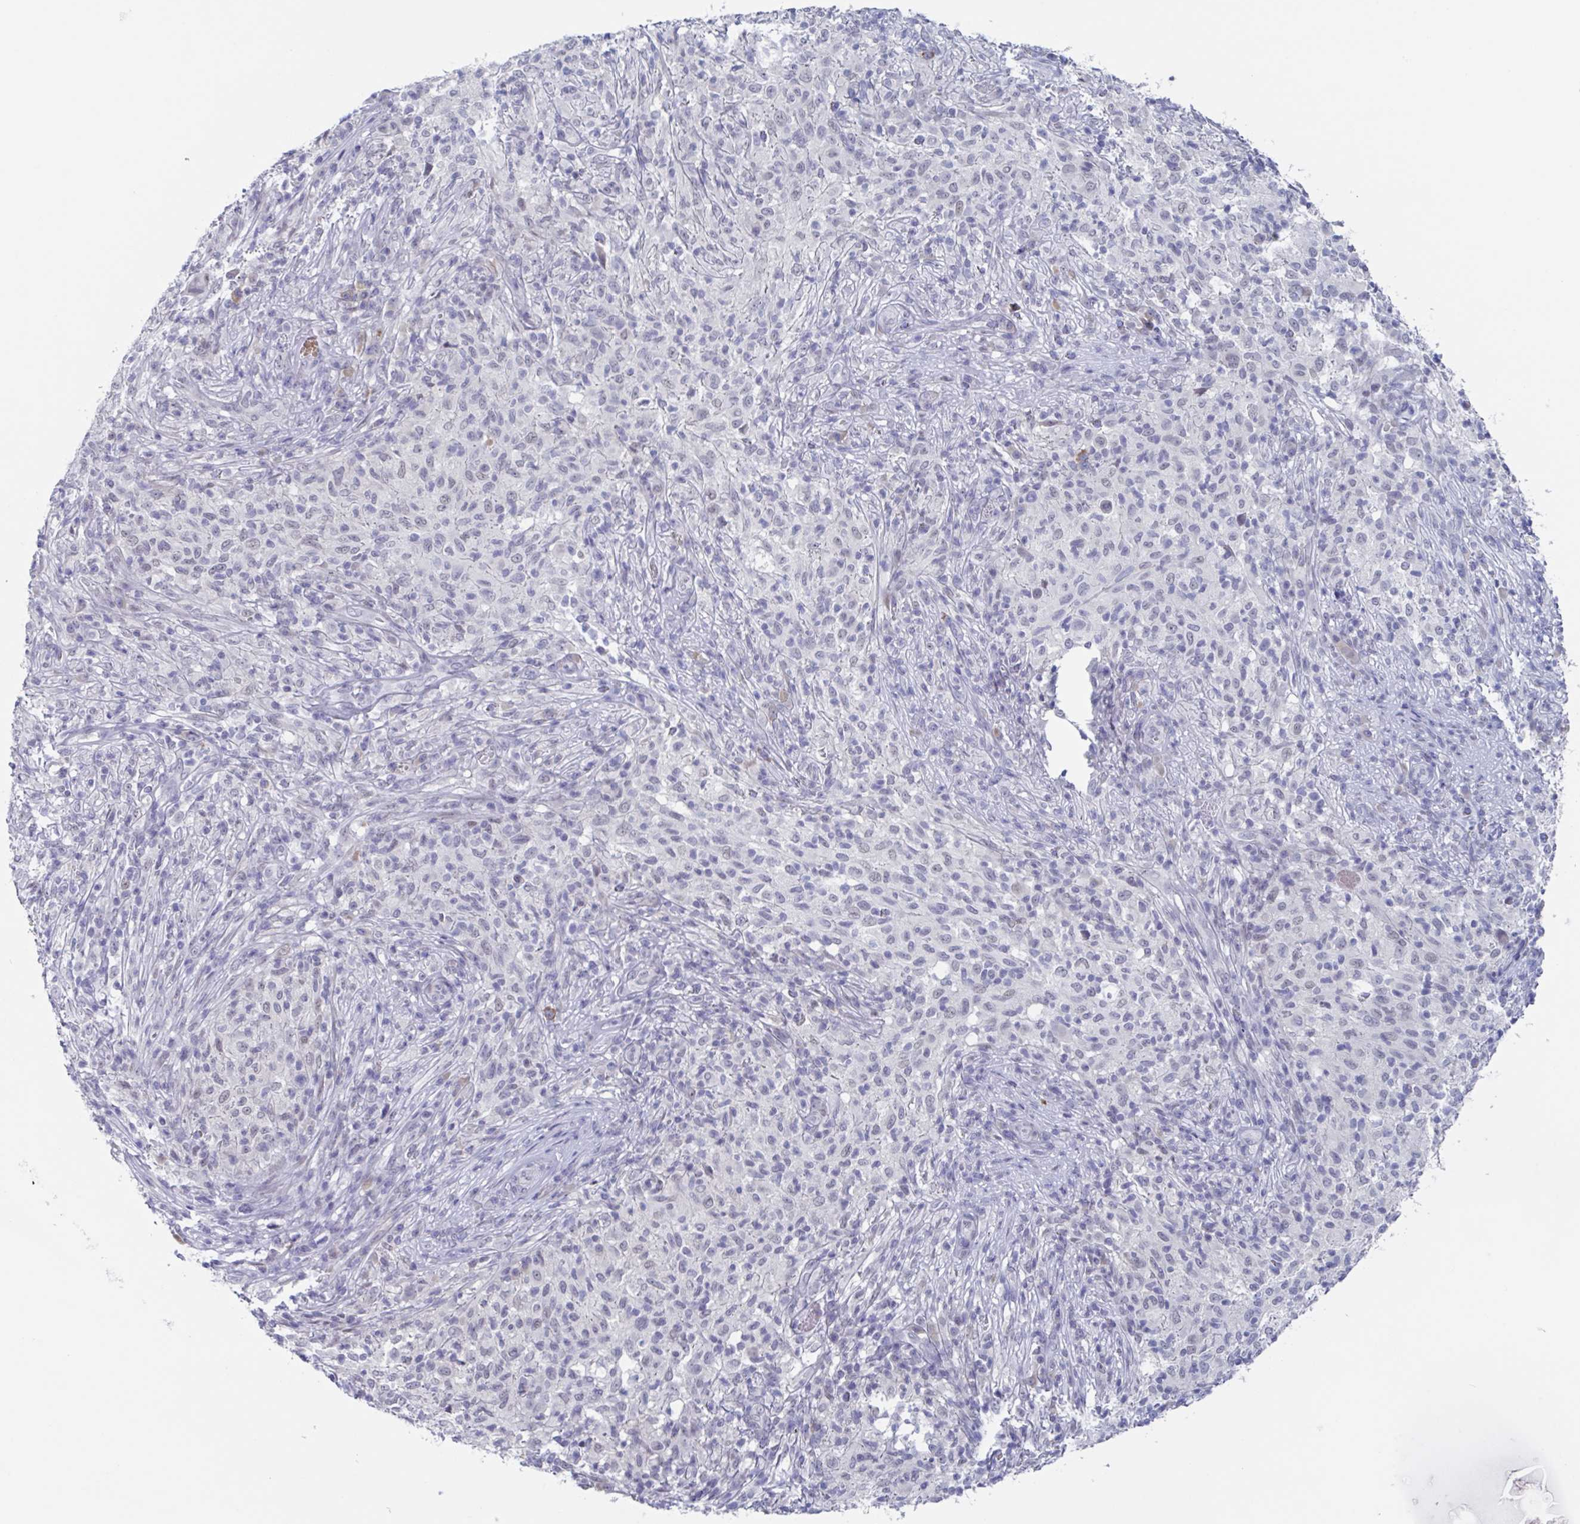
{"staining": {"intensity": "negative", "quantity": "none", "location": "none"}, "tissue": "melanoma", "cell_type": "Tumor cells", "image_type": "cancer", "snomed": [{"axis": "morphology", "description": "Malignant melanoma, NOS"}, {"axis": "topography", "description": "Skin"}], "caption": "Immunohistochemical staining of malignant melanoma demonstrates no significant expression in tumor cells. (Brightfield microscopy of DAB immunohistochemistry at high magnification).", "gene": "KDM4D", "patient": {"sex": "male", "age": 66}}